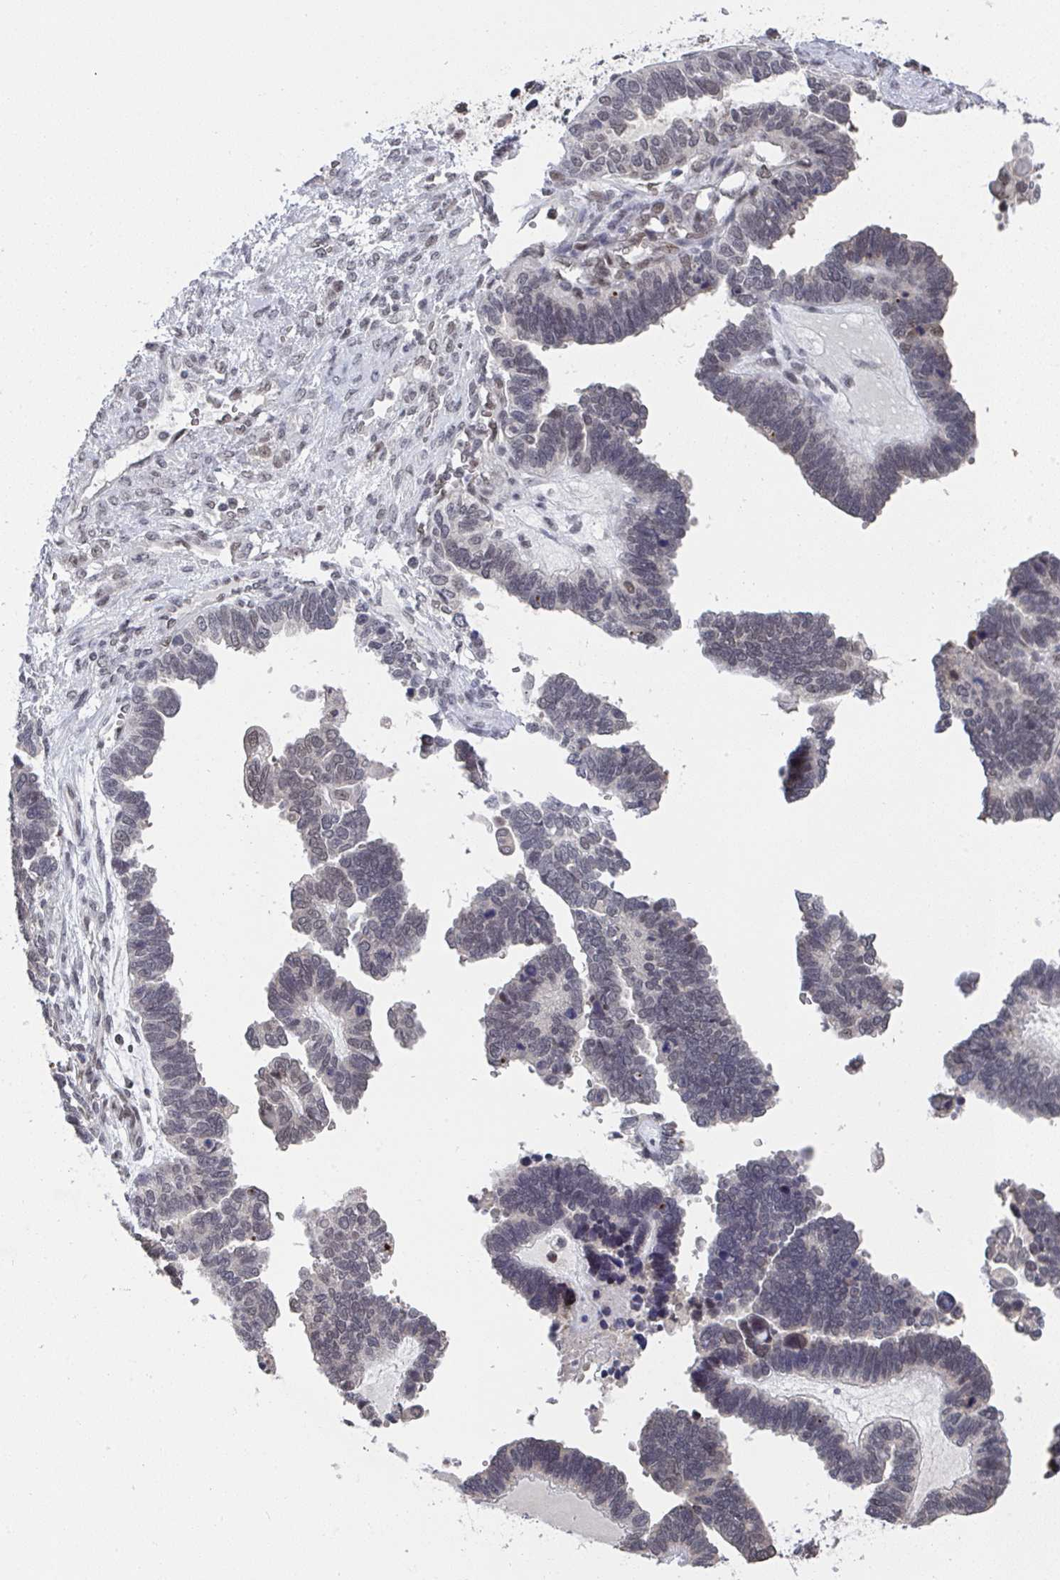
{"staining": {"intensity": "weak", "quantity": "<25%", "location": "nuclear"}, "tissue": "ovarian cancer", "cell_type": "Tumor cells", "image_type": "cancer", "snomed": [{"axis": "morphology", "description": "Cystadenocarcinoma, serous, NOS"}, {"axis": "topography", "description": "Ovary"}], "caption": "Immunohistochemical staining of ovarian serous cystadenocarcinoma reveals no significant expression in tumor cells. (DAB IHC with hematoxylin counter stain).", "gene": "JMJD1C", "patient": {"sex": "female", "age": 51}}